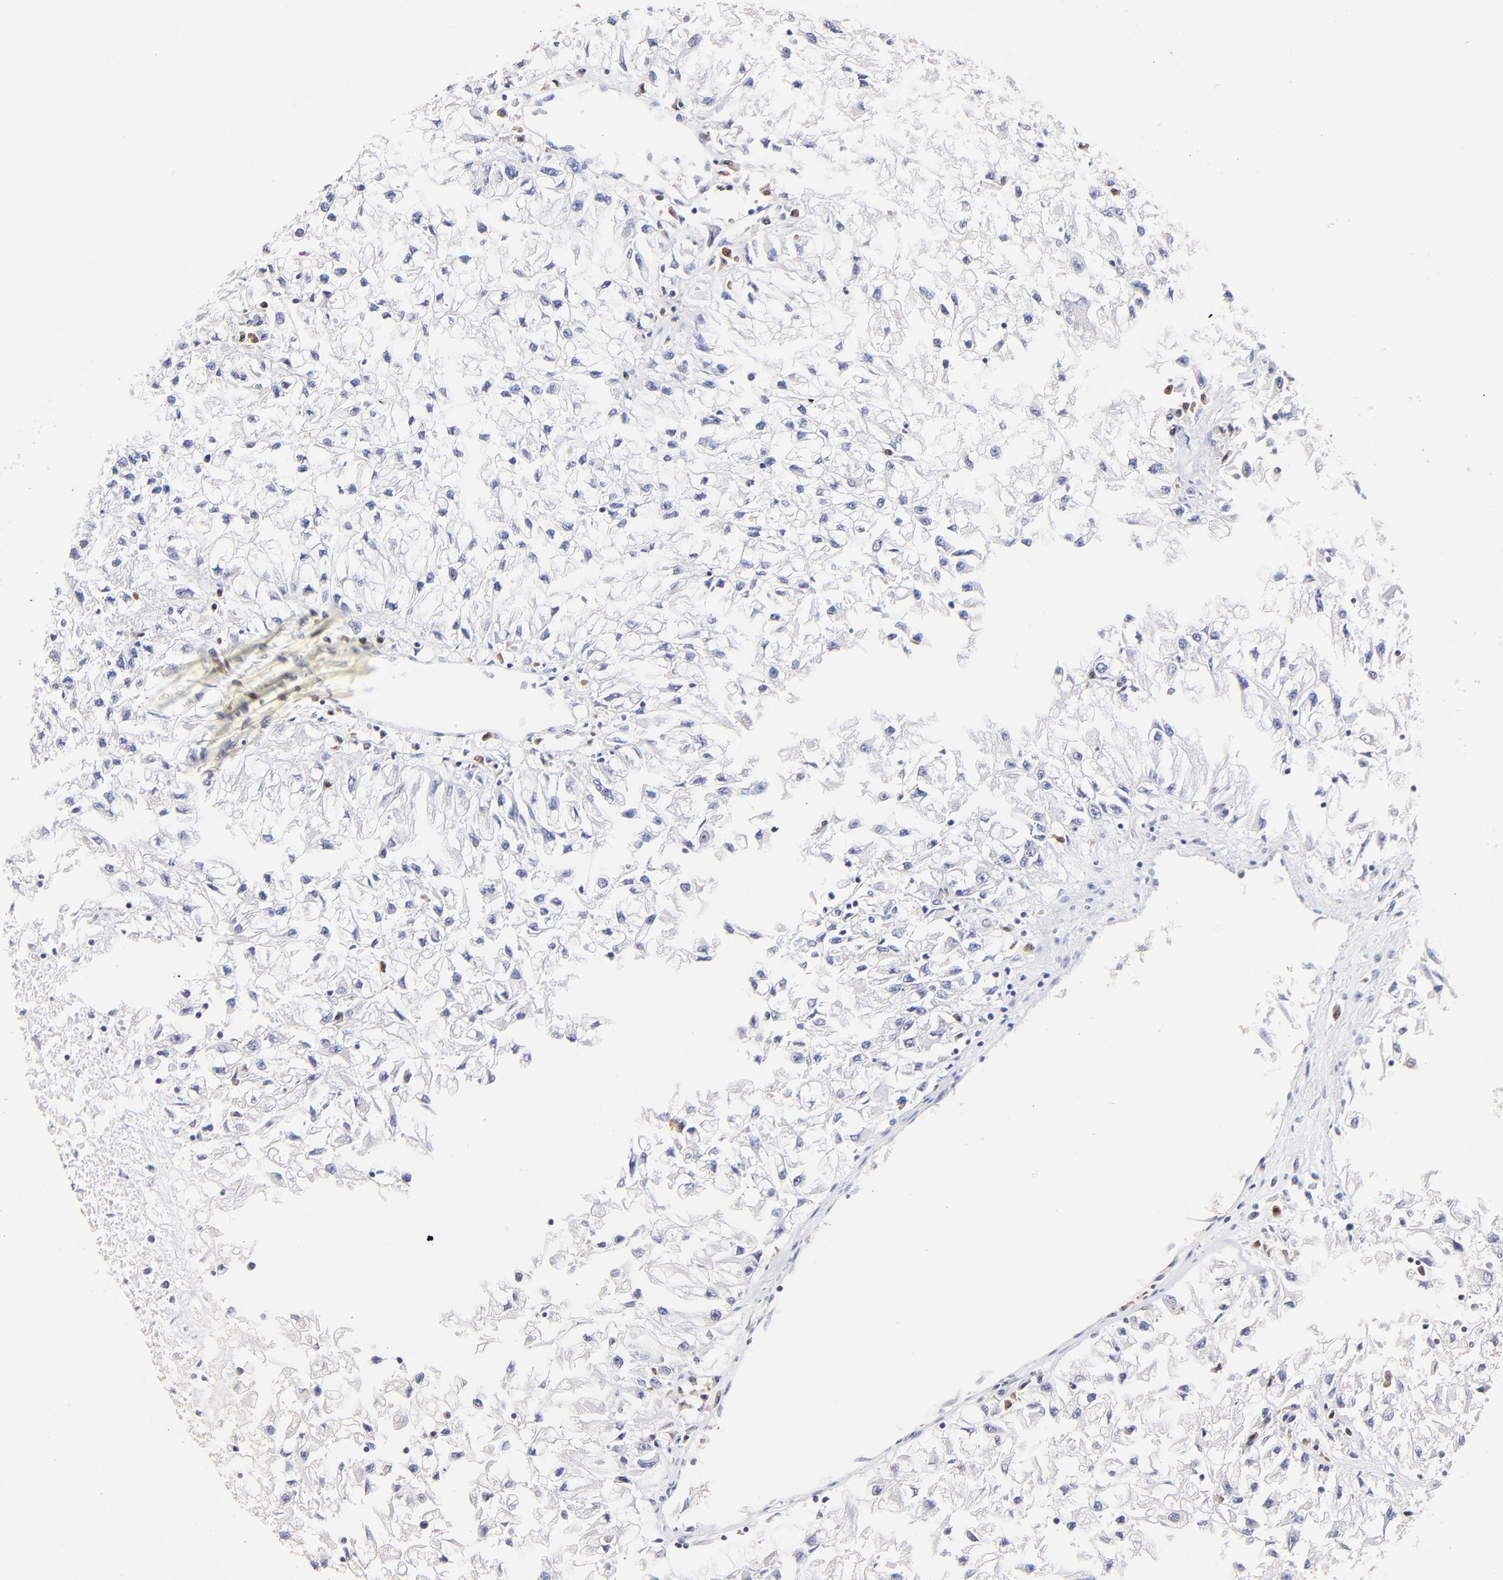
{"staining": {"intensity": "negative", "quantity": "none", "location": "none"}, "tissue": "renal cancer", "cell_type": "Tumor cells", "image_type": "cancer", "snomed": [{"axis": "morphology", "description": "Adenocarcinoma, NOS"}, {"axis": "topography", "description": "Kidney"}], "caption": "A high-resolution image shows immunohistochemistry (IHC) staining of renal cancer (adenocarcinoma), which reveals no significant positivity in tumor cells. (DAB (3,3'-diaminobenzidine) immunohistochemistry (IHC) visualized using brightfield microscopy, high magnification).", "gene": "ZNF155", "patient": {"sex": "male", "age": 59}}